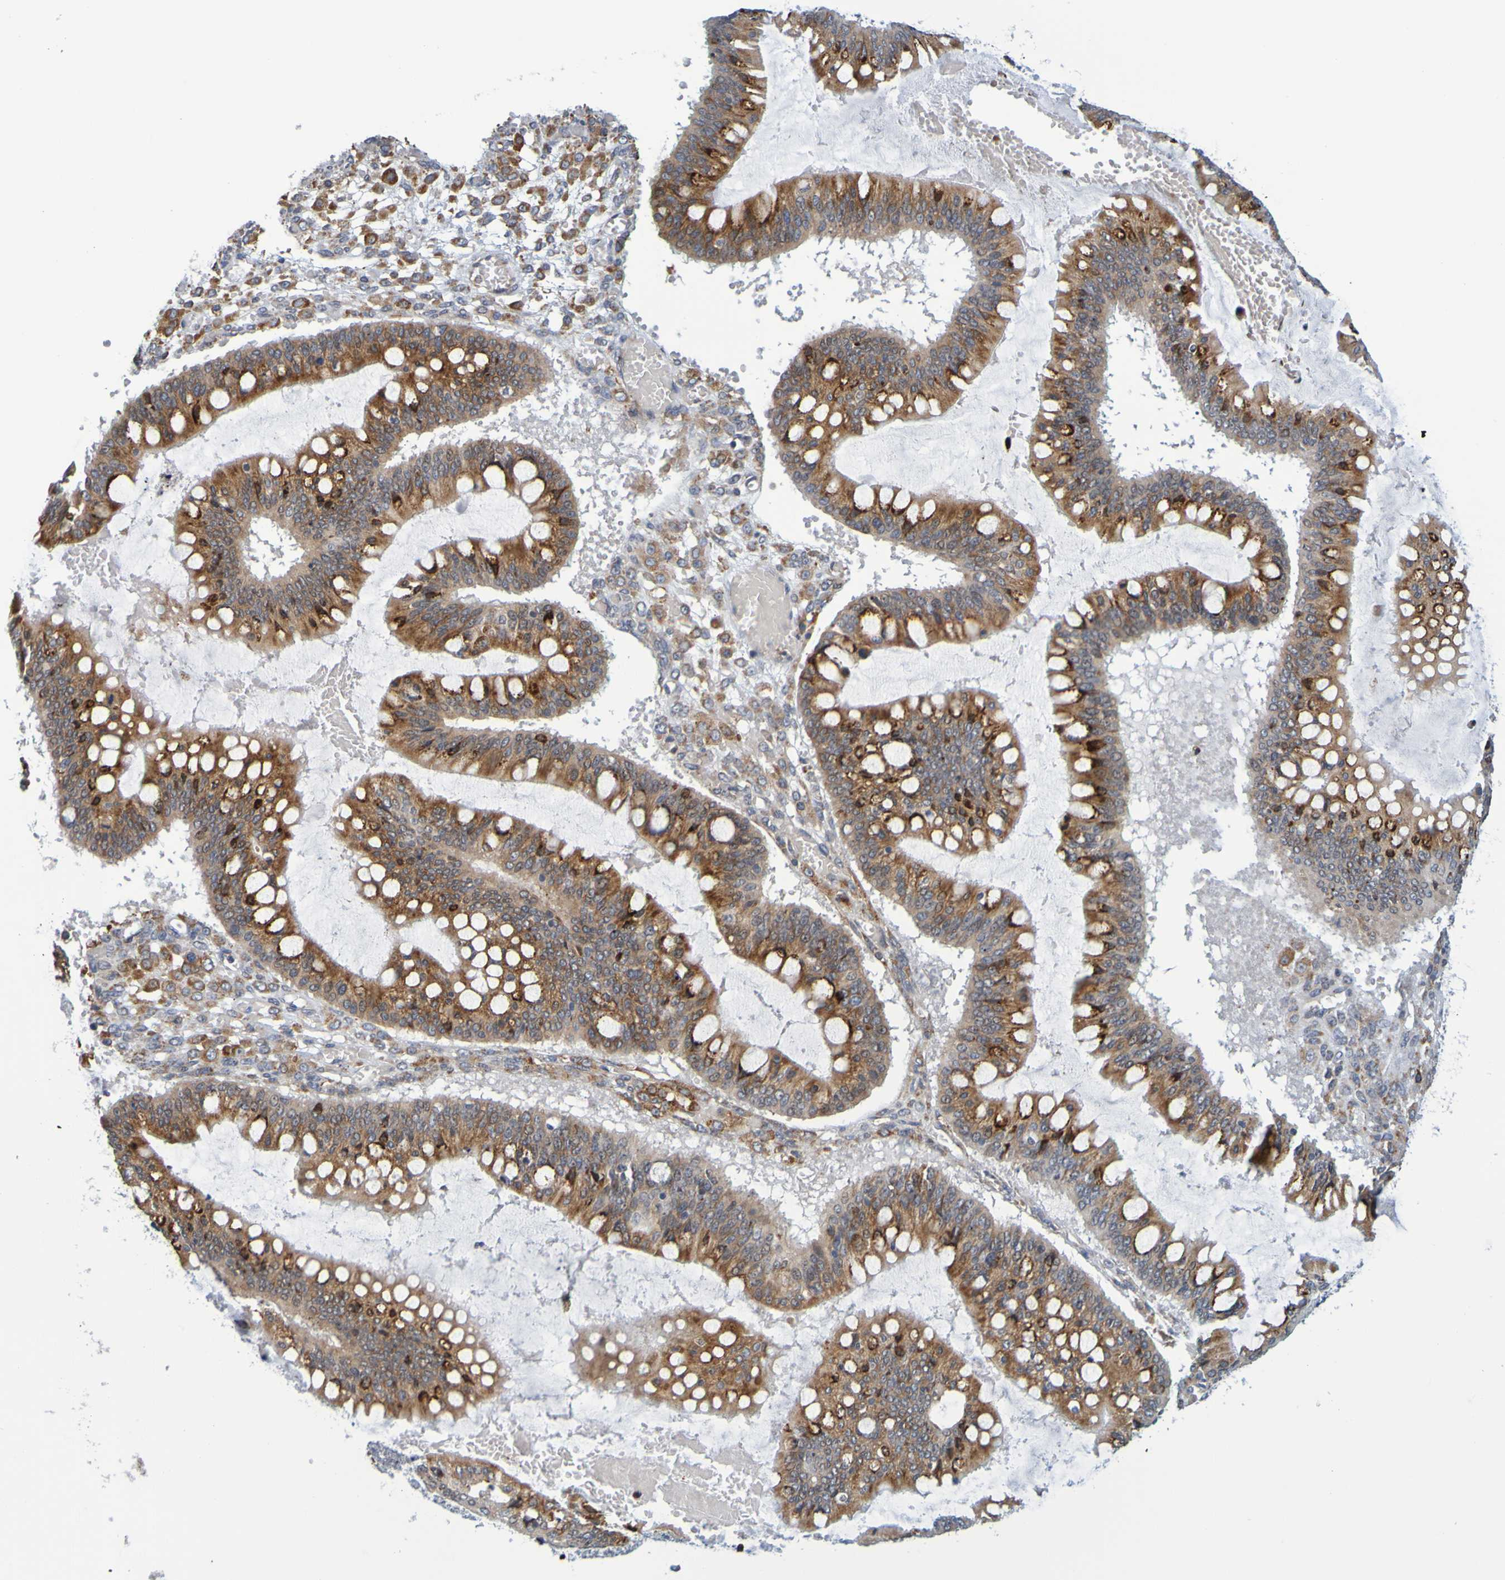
{"staining": {"intensity": "moderate", "quantity": ">75%", "location": "cytoplasmic/membranous"}, "tissue": "ovarian cancer", "cell_type": "Tumor cells", "image_type": "cancer", "snomed": [{"axis": "morphology", "description": "Cystadenocarcinoma, mucinous, NOS"}, {"axis": "topography", "description": "Ovary"}], "caption": "IHC (DAB) staining of human ovarian cancer reveals moderate cytoplasmic/membranous protein staining in about >75% of tumor cells.", "gene": "SIL1", "patient": {"sex": "female", "age": 73}}